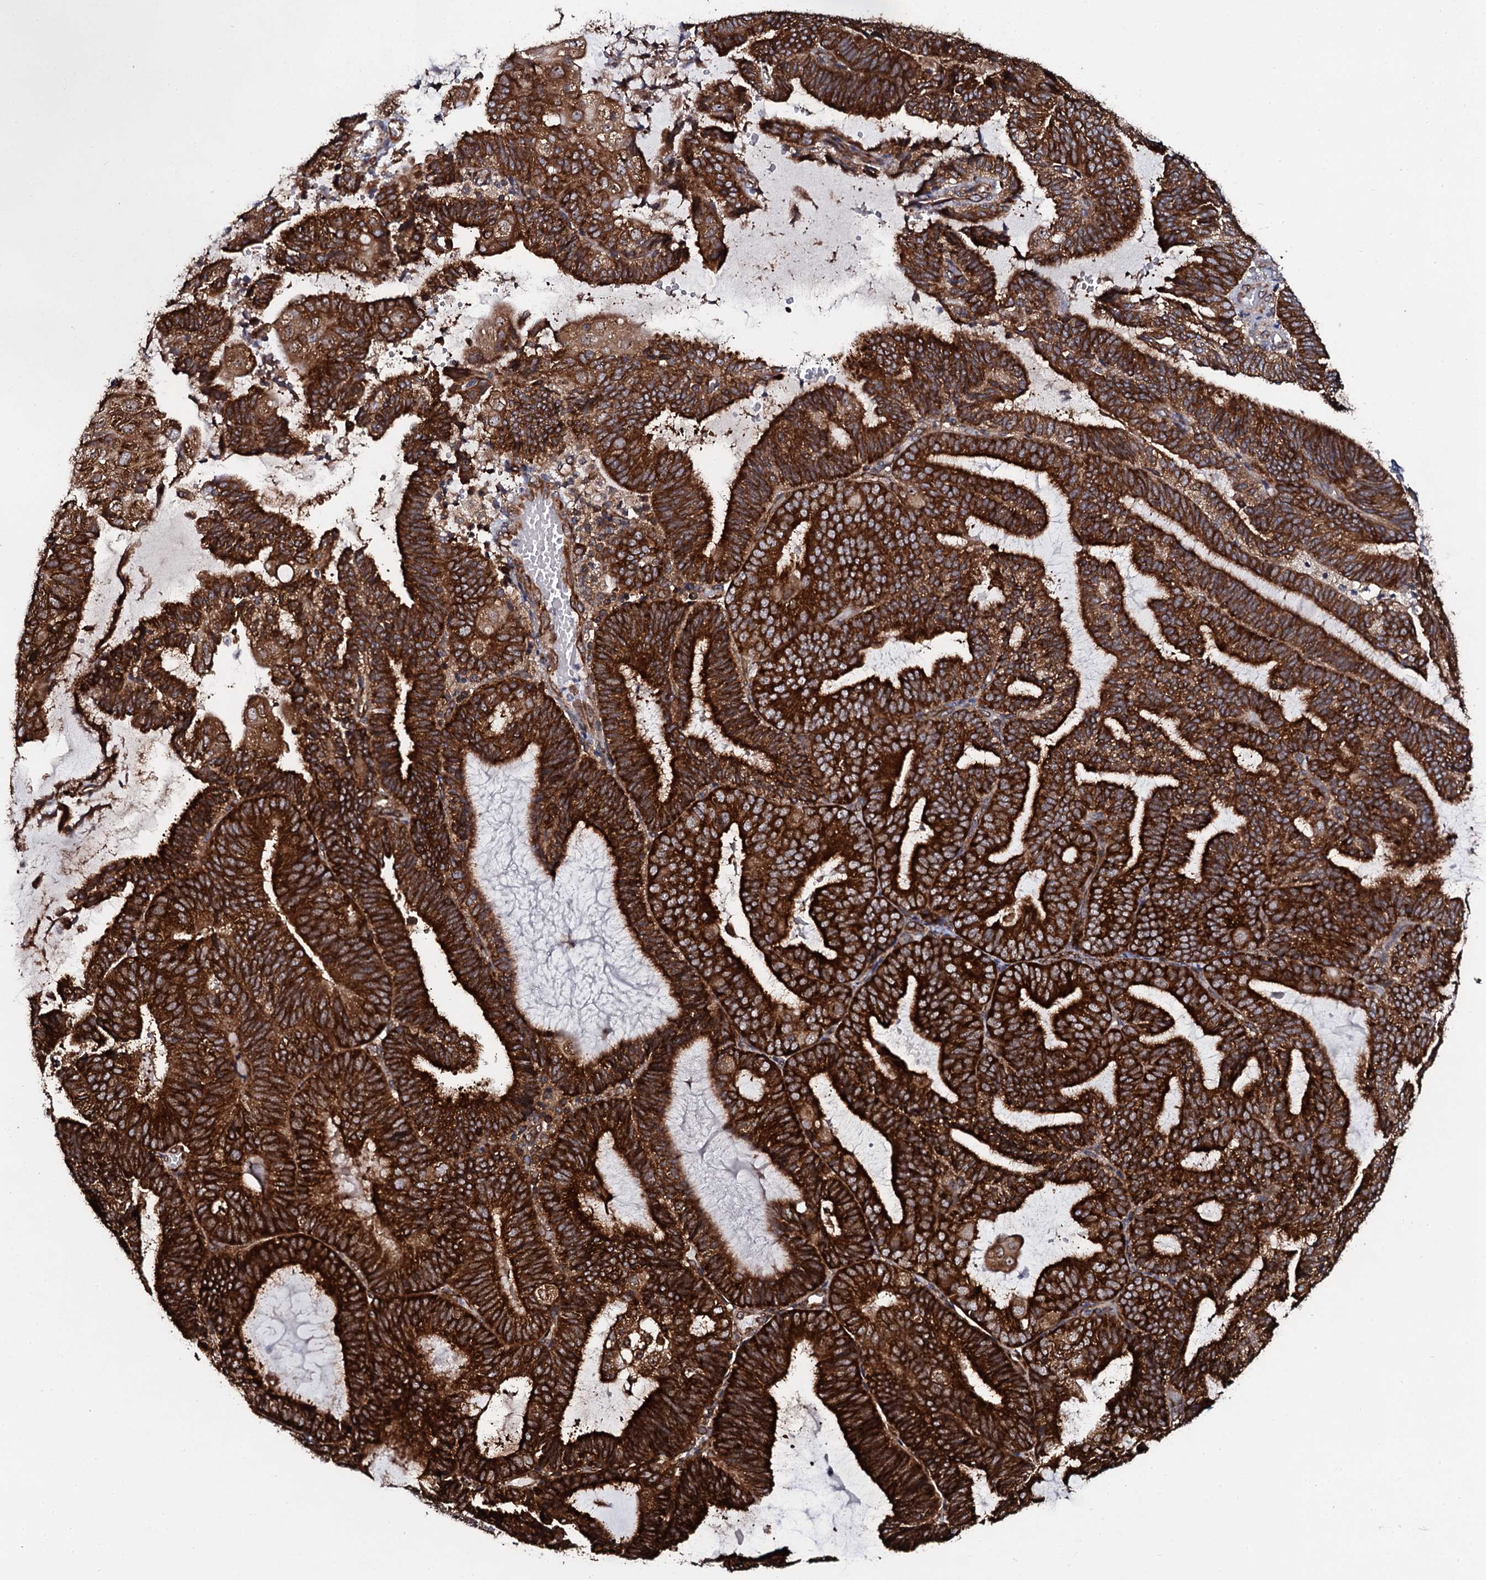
{"staining": {"intensity": "strong", "quantity": ">75%", "location": "cytoplasmic/membranous"}, "tissue": "endometrial cancer", "cell_type": "Tumor cells", "image_type": "cancer", "snomed": [{"axis": "morphology", "description": "Adenocarcinoma, NOS"}, {"axis": "topography", "description": "Endometrium"}], "caption": "This is a micrograph of IHC staining of endometrial cancer, which shows strong positivity in the cytoplasmic/membranous of tumor cells.", "gene": "SPTY2D1", "patient": {"sex": "female", "age": 81}}